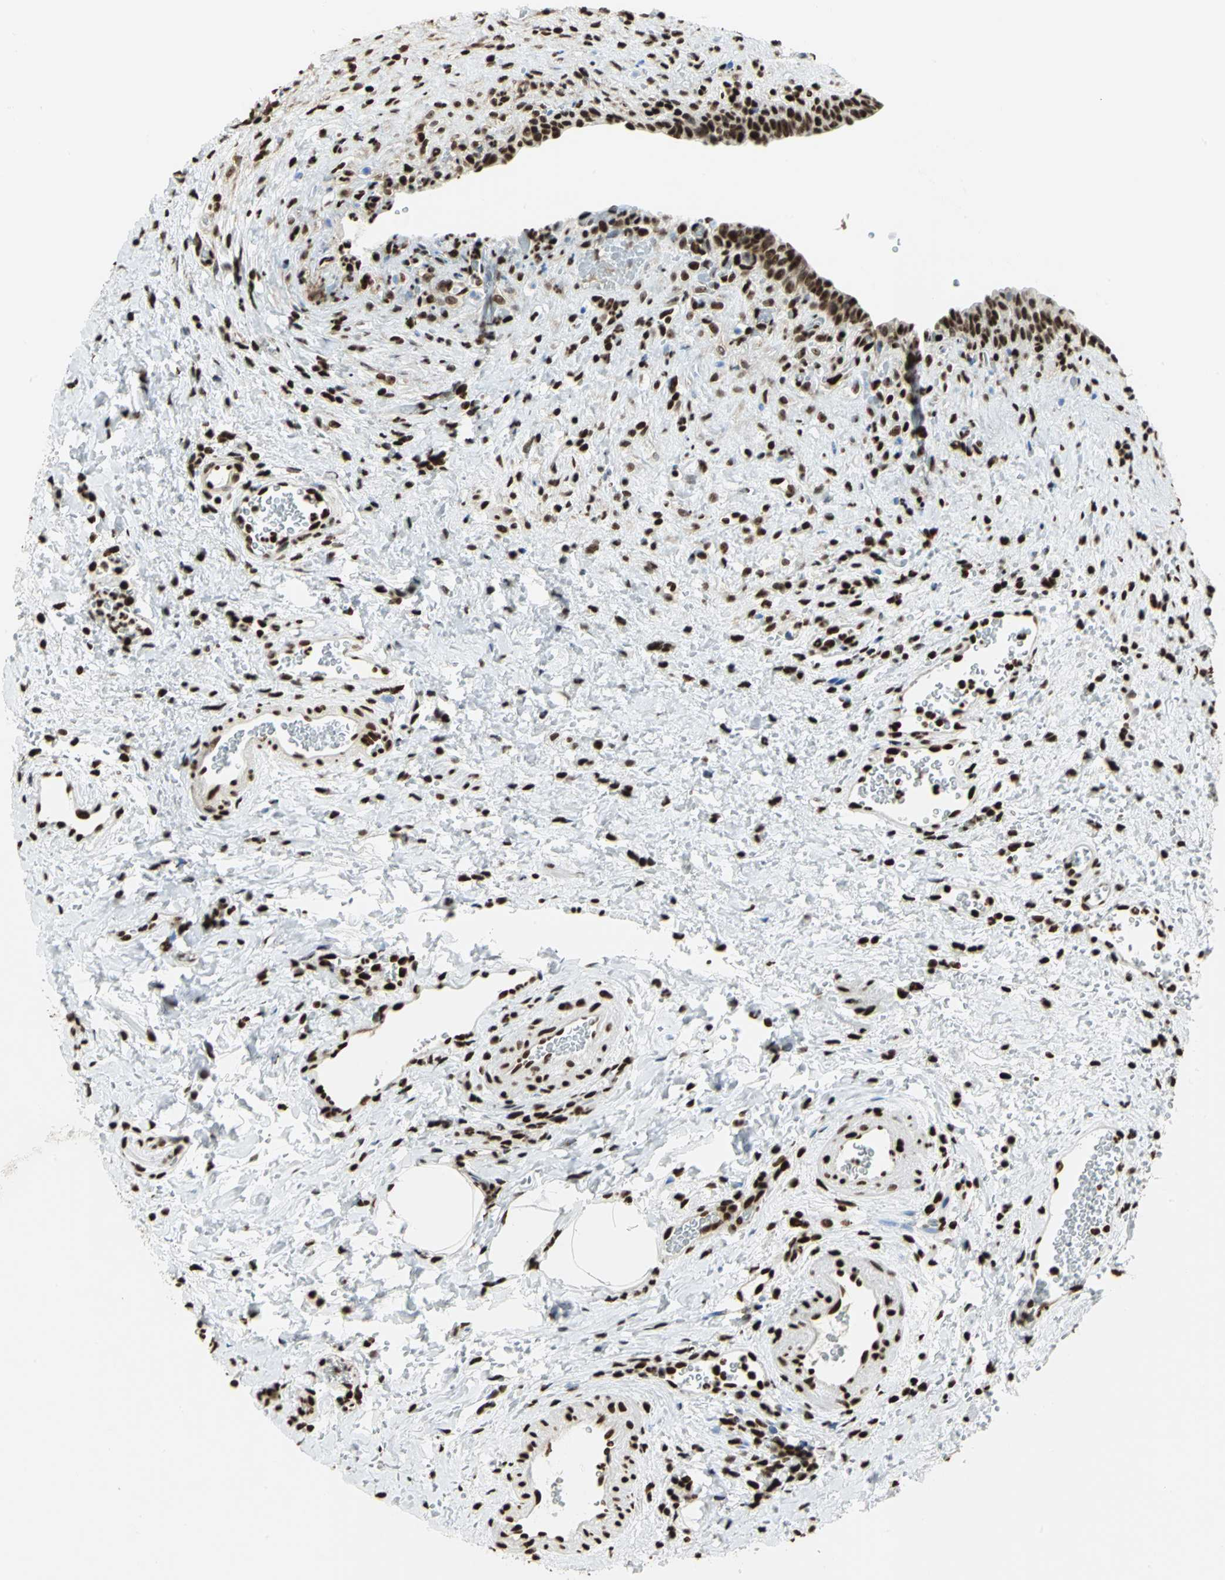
{"staining": {"intensity": "strong", "quantity": ">75%", "location": "nuclear"}, "tissue": "urinary bladder", "cell_type": "Urothelial cells", "image_type": "normal", "snomed": [{"axis": "morphology", "description": "Normal tissue, NOS"}, {"axis": "morphology", "description": "Dysplasia, NOS"}, {"axis": "topography", "description": "Urinary bladder"}], "caption": "This micrograph displays immunohistochemistry (IHC) staining of unremarkable urinary bladder, with high strong nuclear staining in about >75% of urothelial cells.", "gene": "HMGB1", "patient": {"sex": "male", "age": 35}}